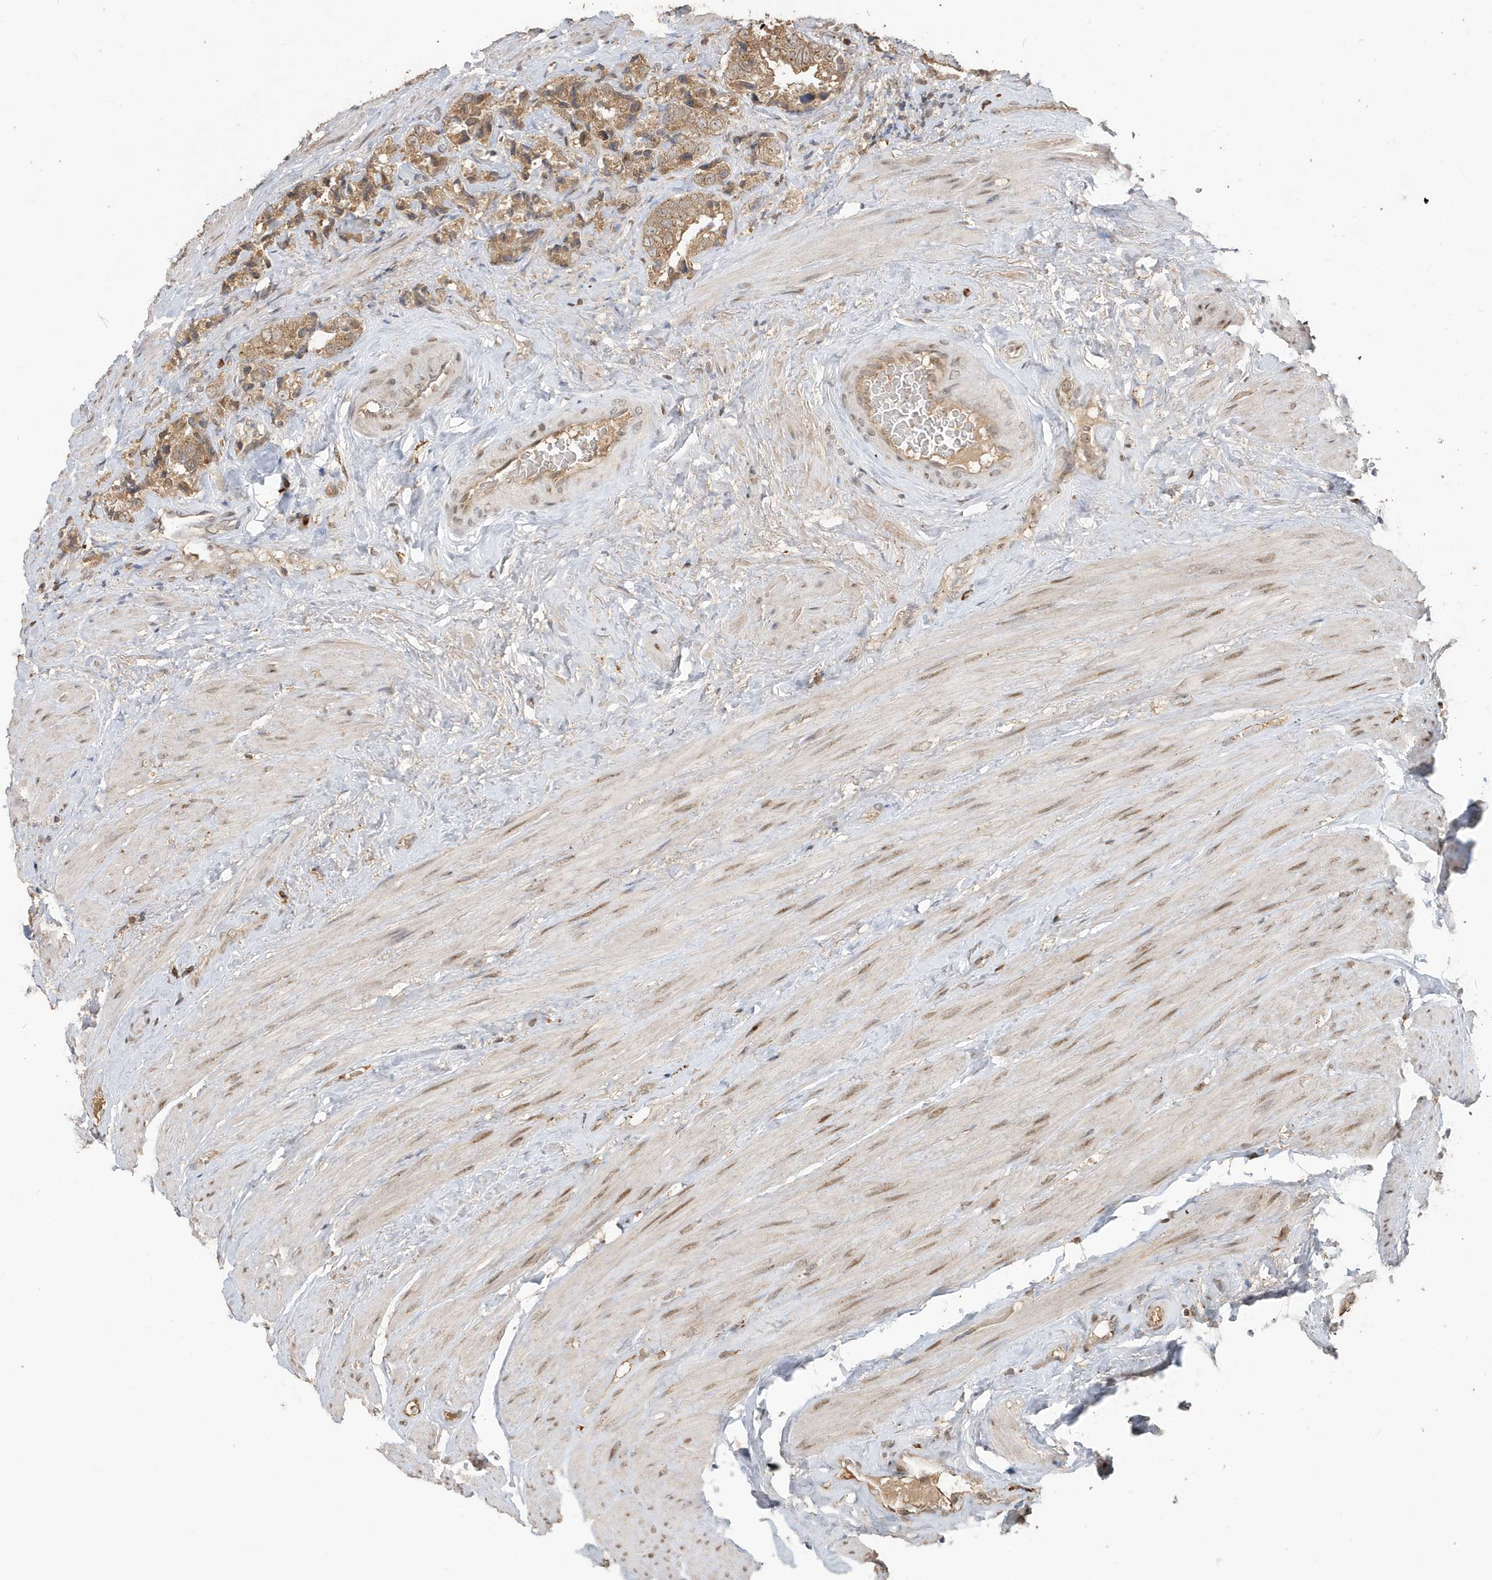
{"staining": {"intensity": "moderate", "quantity": ">75%", "location": "cytoplasmic/membranous"}, "tissue": "prostate cancer", "cell_type": "Tumor cells", "image_type": "cancer", "snomed": [{"axis": "morphology", "description": "Adenocarcinoma, High grade"}, {"axis": "topography", "description": "Prostate"}], "caption": "Protein analysis of prostate adenocarcinoma (high-grade) tissue demonstrates moderate cytoplasmic/membranous positivity in approximately >75% of tumor cells.", "gene": "RER1", "patient": {"sex": "male", "age": 61}}